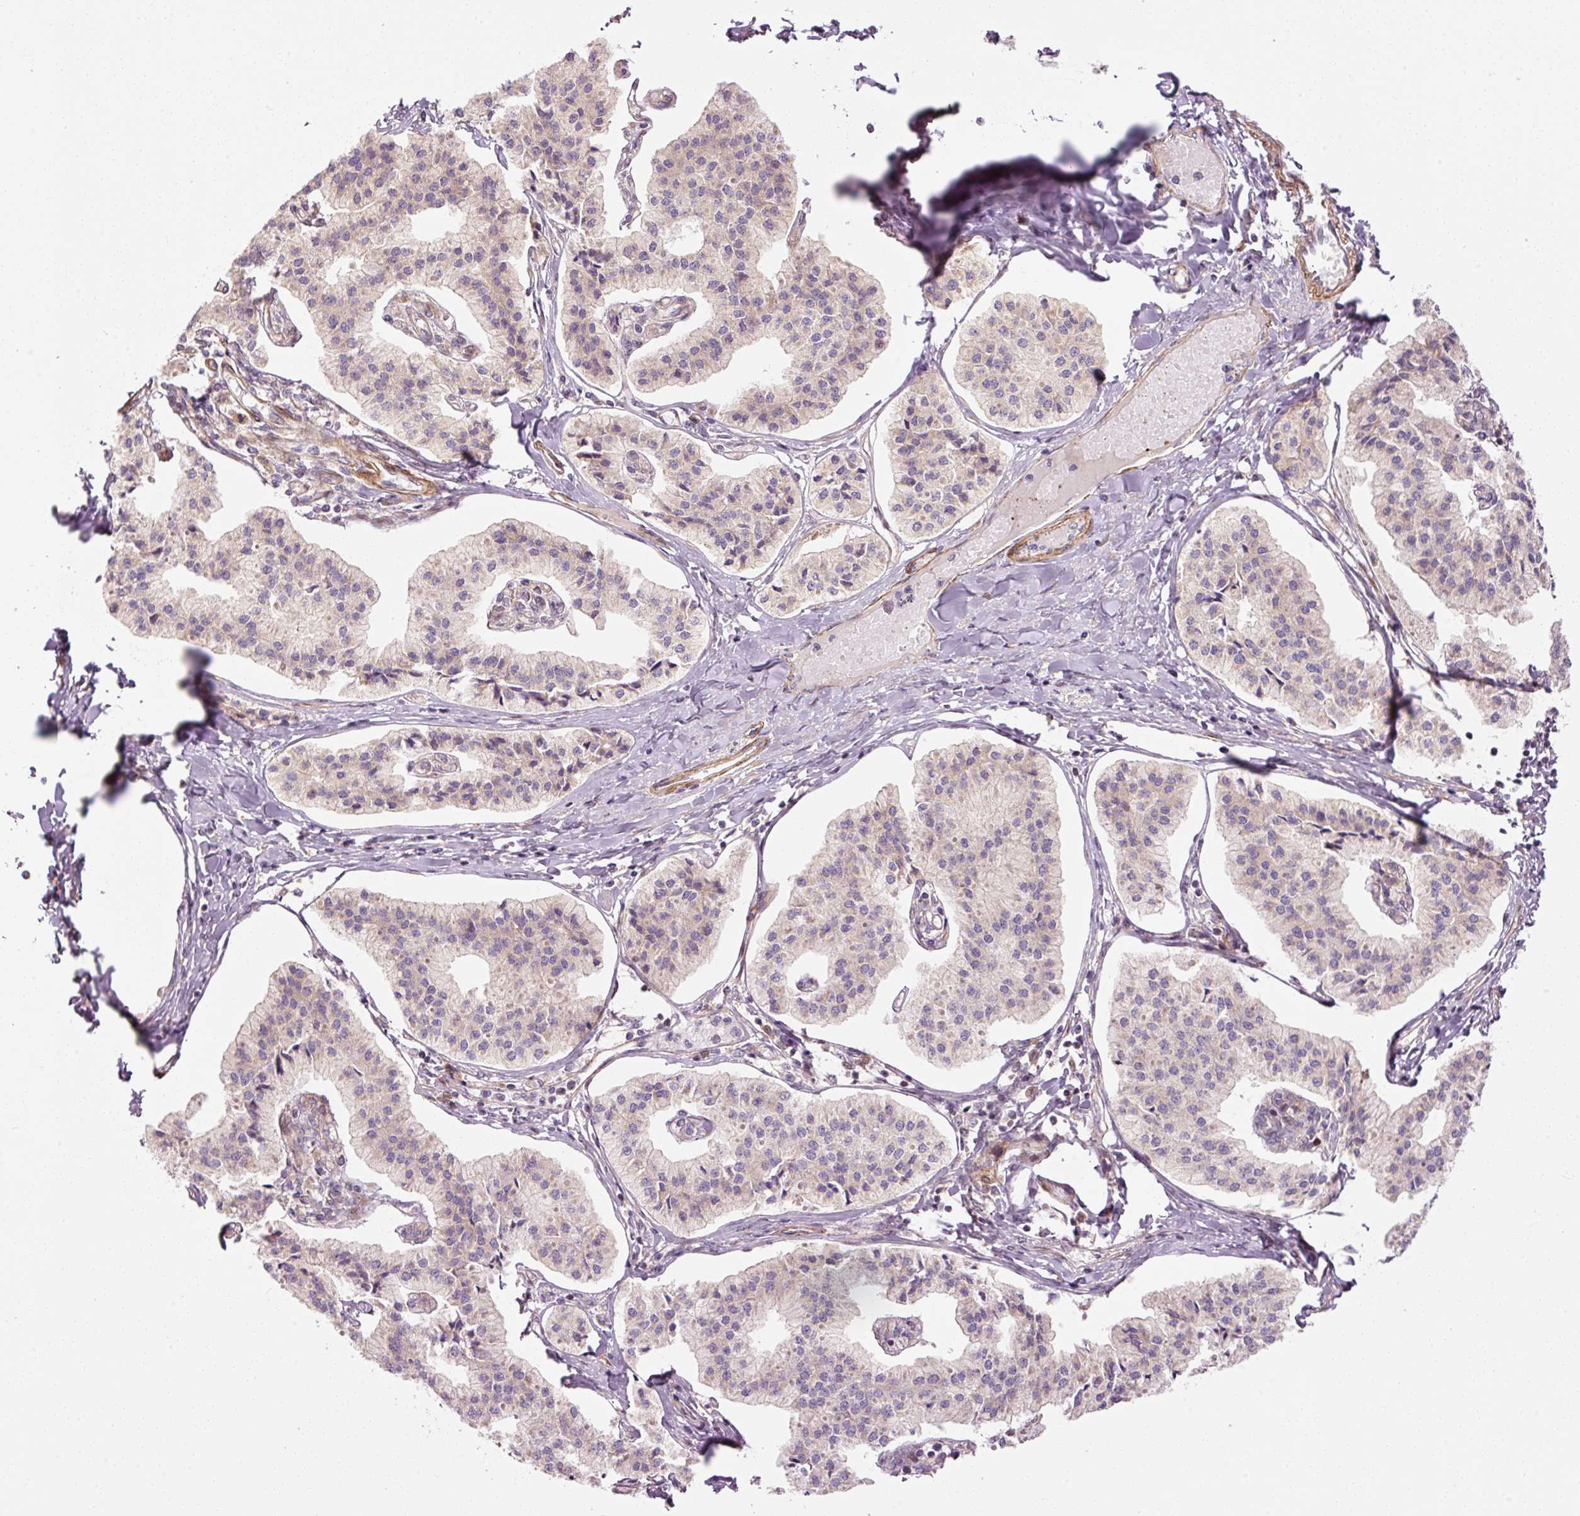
{"staining": {"intensity": "negative", "quantity": "none", "location": "none"}, "tissue": "pancreatic cancer", "cell_type": "Tumor cells", "image_type": "cancer", "snomed": [{"axis": "morphology", "description": "Adenocarcinoma, NOS"}, {"axis": "topography", "description": "Pancreas"}], "caption": "High magnification brightfield microscopy of pancreatic cancer (adenocarcinoma) stained with DAB (3,3'-diaminobenzidine) (brown) and counterstained with hematoxylin (blue): tumor cells show no significant positivity.", "gene": "PPP1R14B", "patient": {"sex": "female", "age": 50}}